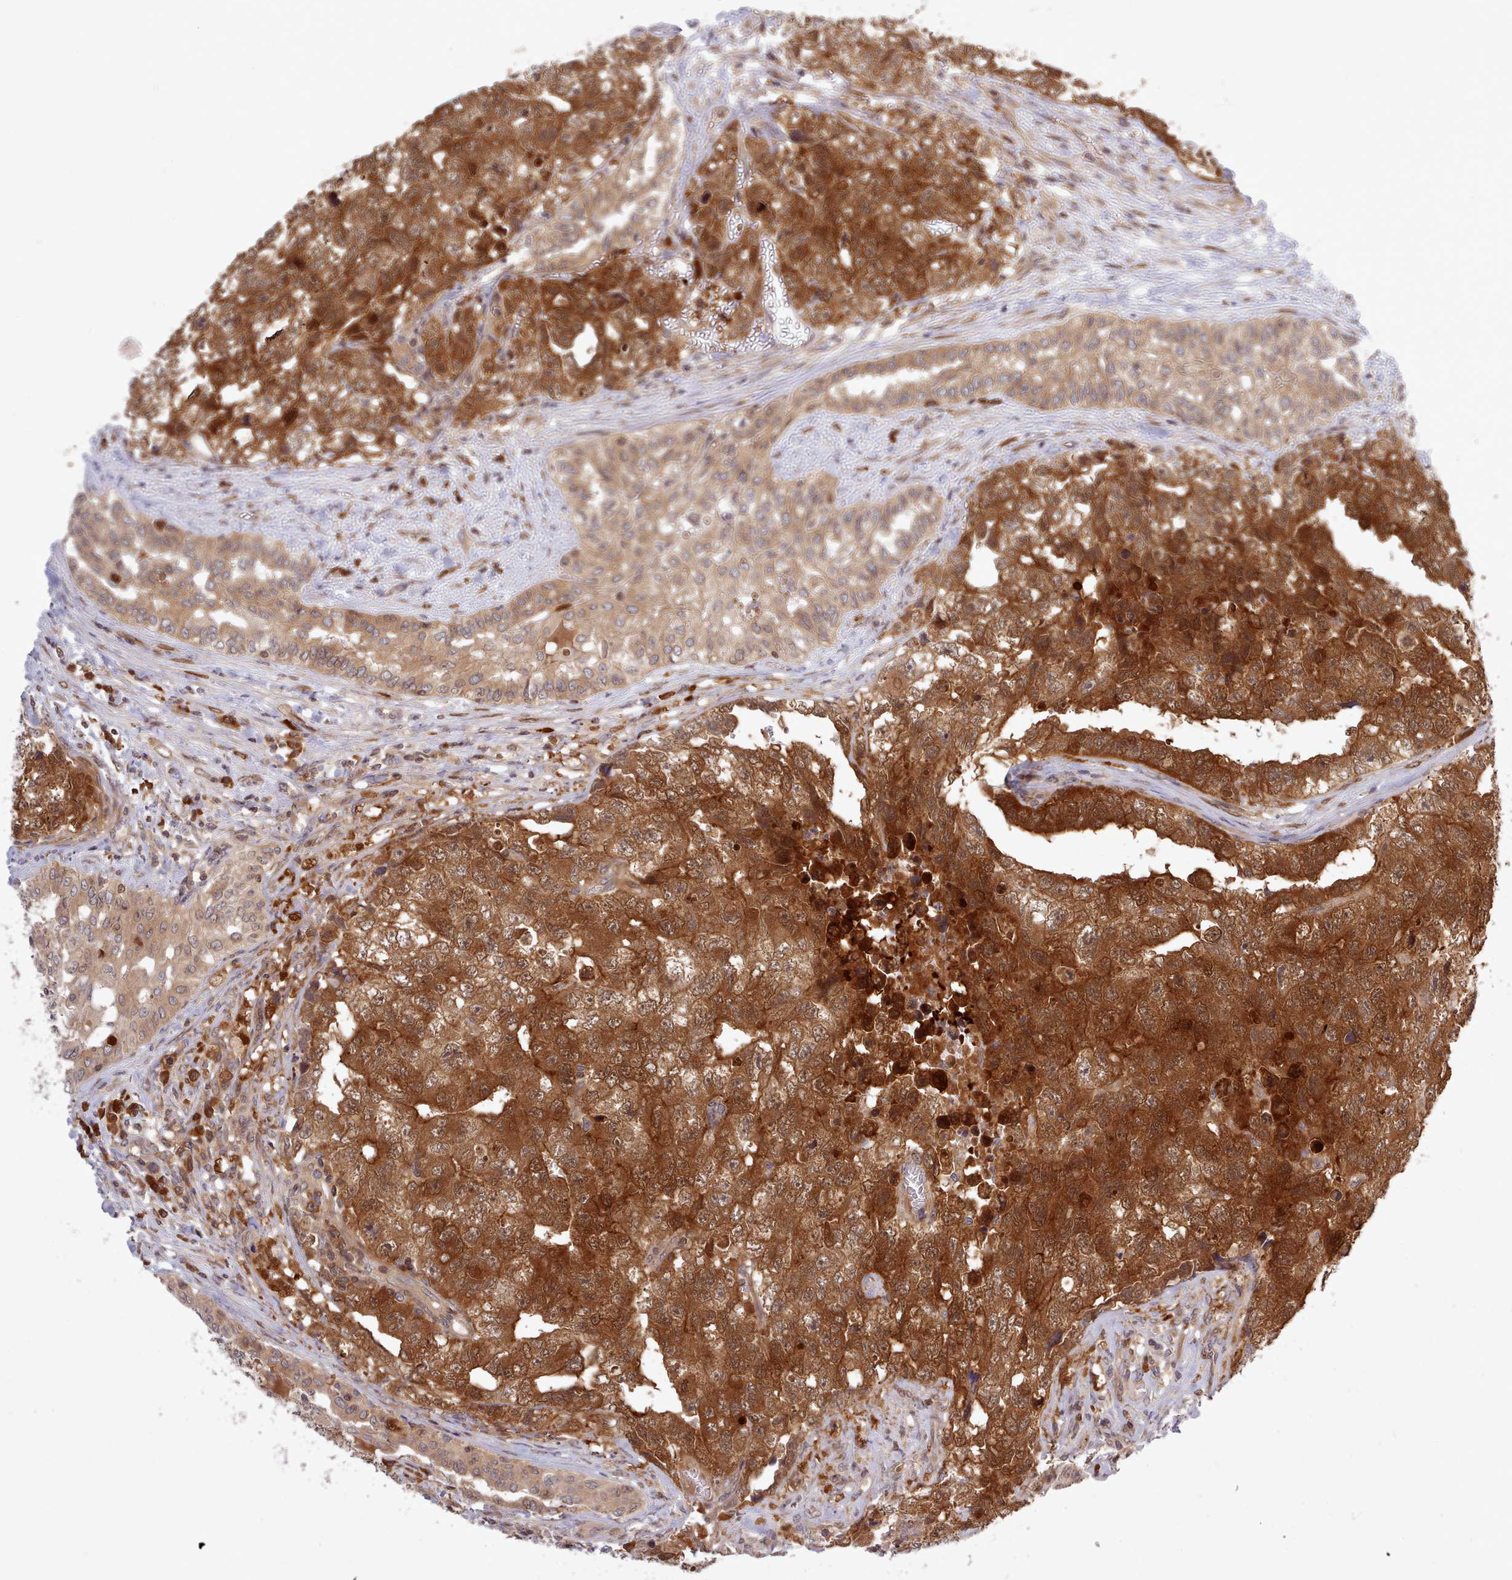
{"staining": {"intensity": "strong", "quantity": ">75%", "location": "cytoplasmic/membranous,nuclear"}, "tissue": "testis cancer", "cell_type": "Tumor cells", "image_type": "cancer", "snomed": [{"axis": "morphology", "description": "Carcinoma, Embryonal, NOS"}, {"axis": "topography", "description": "Testis"}], "caption": "Immunohistochemistry of human testis cancer displays high levels of strong cytoplasmic/membranous and nuclear expression in about >75% of tumor cells.", "gene": "UBE2G1", "patient": {"sex": "male", "age": 31}}